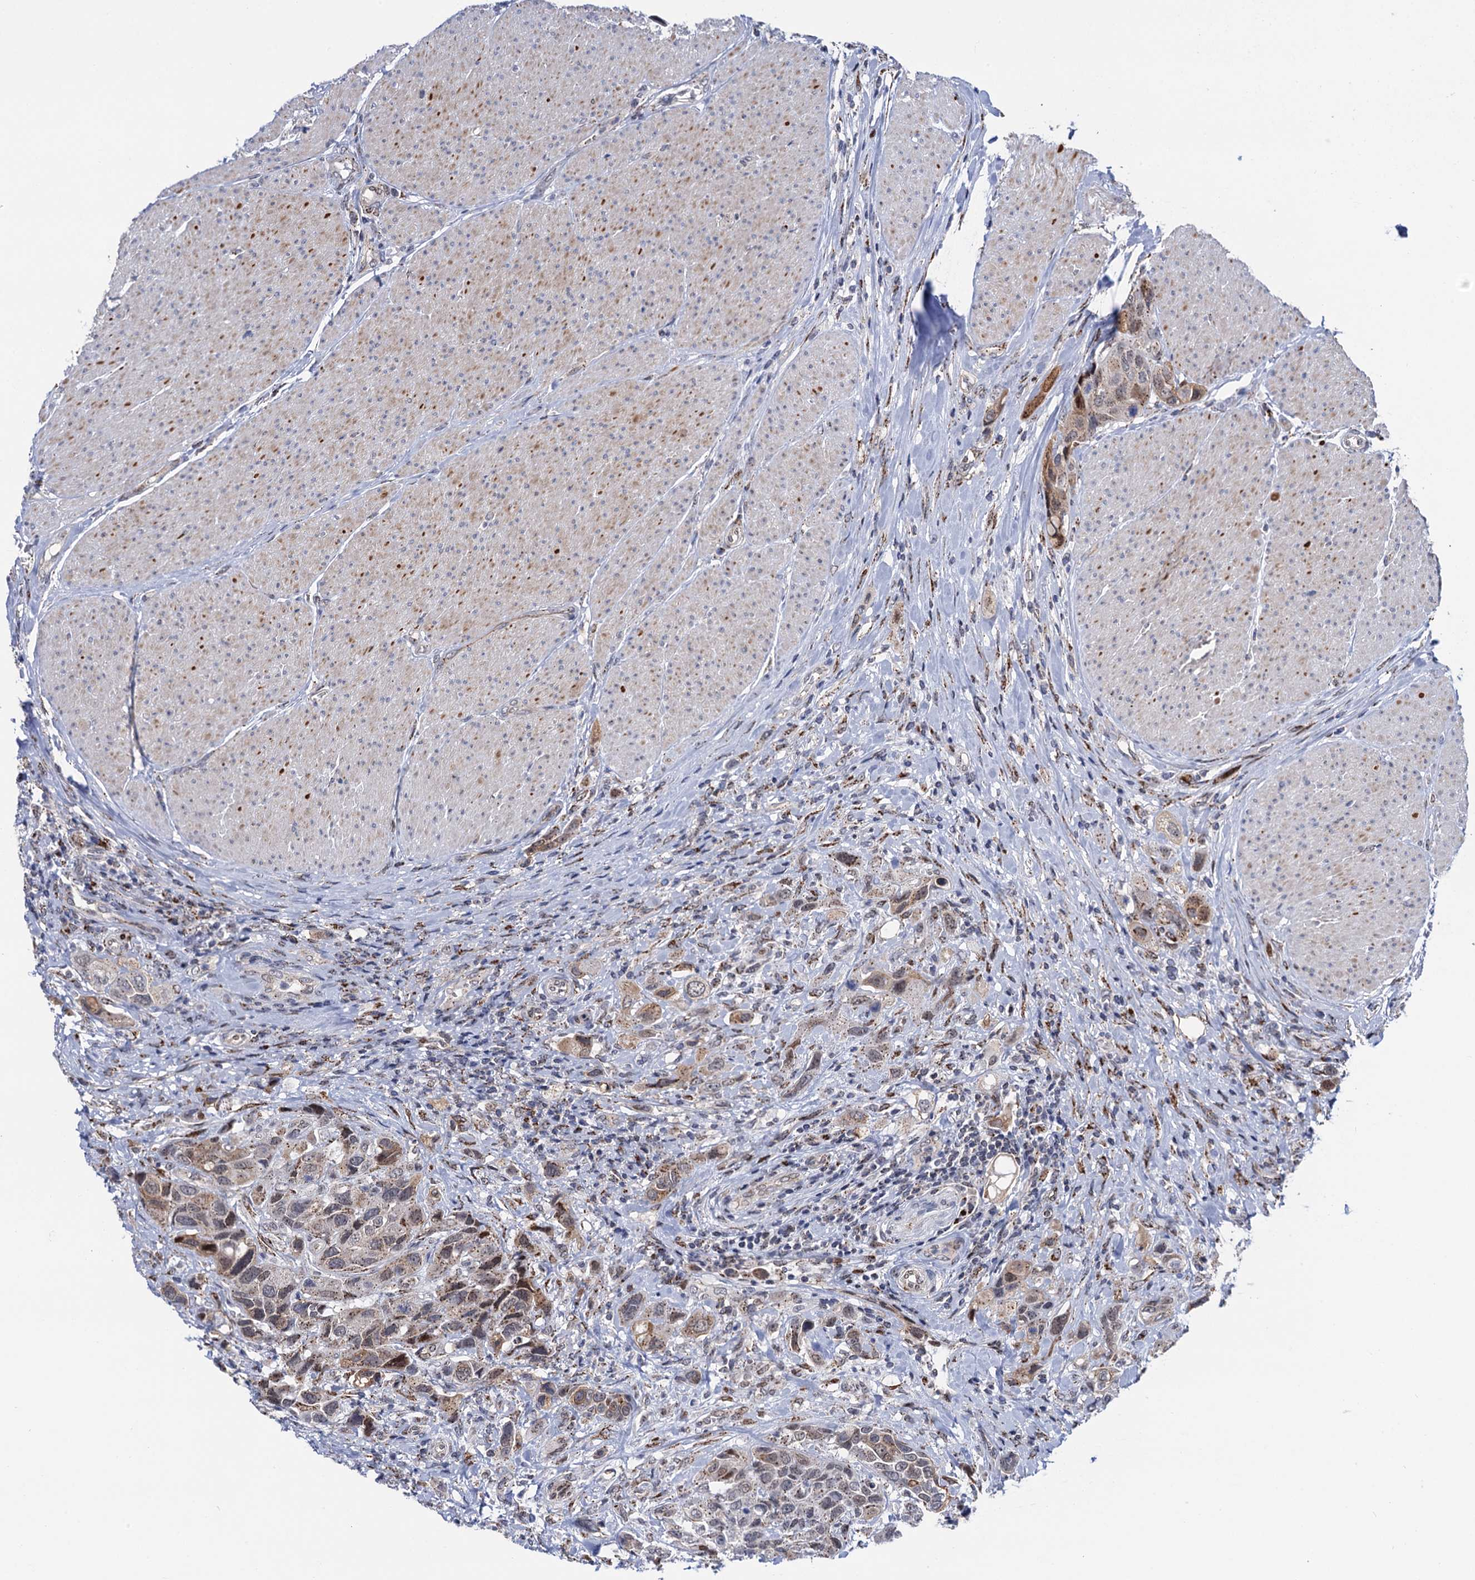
{"staining": {"intensity": "moderate", "quantity": ">75%", "location": "cytoplasmic/membranous"}, "tissue": "urothelial cancer", "cell_type": "Tumor cells", "image_type": "cancer", "snomed": [{"axis": "morphology", "description": "Urothelial carcinoma, High grade"}, {"axis": "topography", "description": "Urinary bladder"}], "caption": "The immunohistochemical stain highlights moderate cytoplasmic/membranous positivity in tumor cells of urothelial carcinoma (high-grade) tissue.", "gene": "THAP2", "patient": {"sex": "male", "age": 50}}